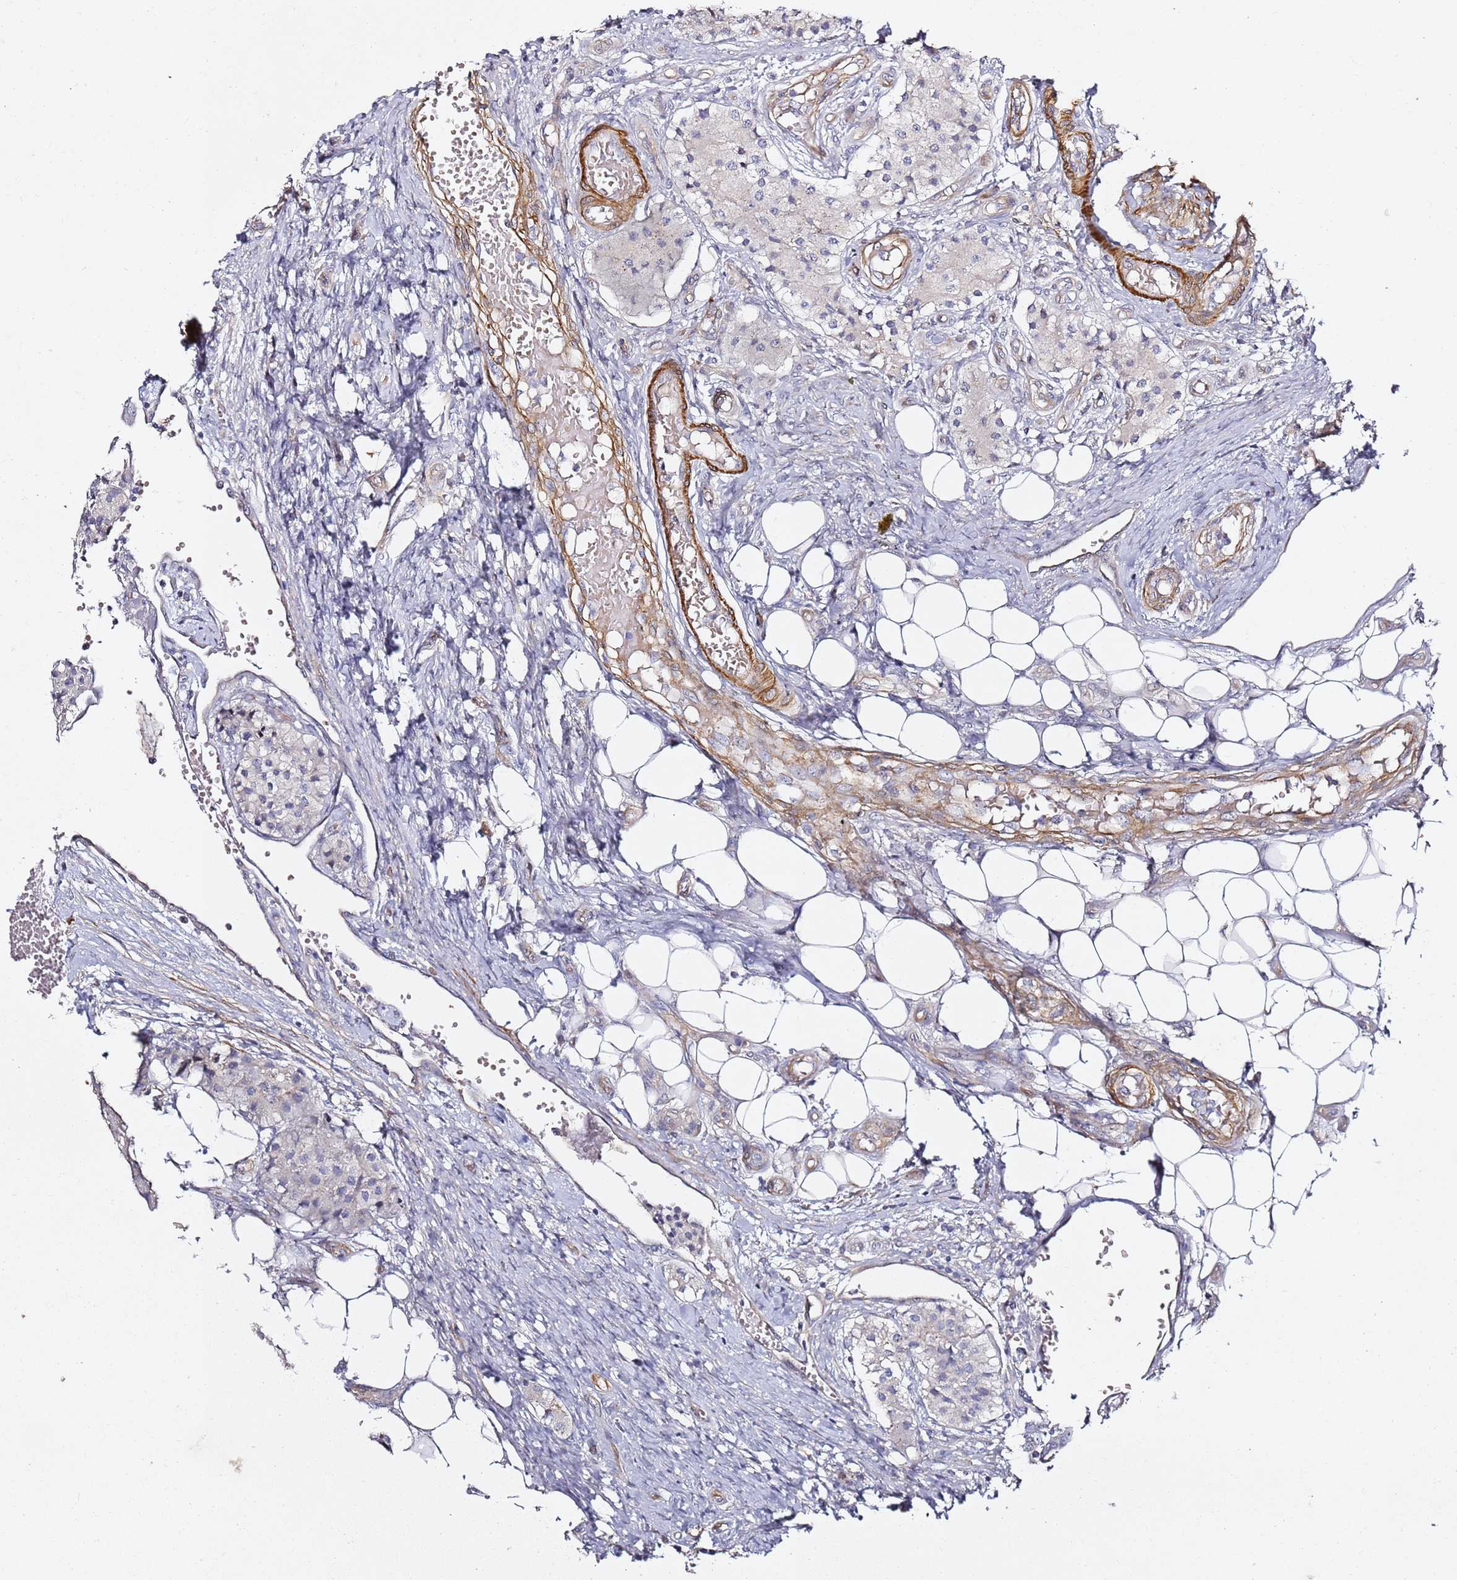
{"staining": {"intensity": "negative", "quantity": "none", "location": "none"}, "tissue": "carcinoid", "cell_type": "Tumor cells", "image_type": "cancer", "snomed": [{"axis": "morphology", "description": "Carcinoid, malignant, NOS"}, {"axis": "topography", "description": "Colon"}], "caption": "There is no significant expression in tumor cells of carcinoid (malignant). The staining is performed using DAB brown chromogen with nuclei counter-stained in using hematoxylin.", "gene": "EPS8L1", "patient": {"sex": "female", "age": 52}}